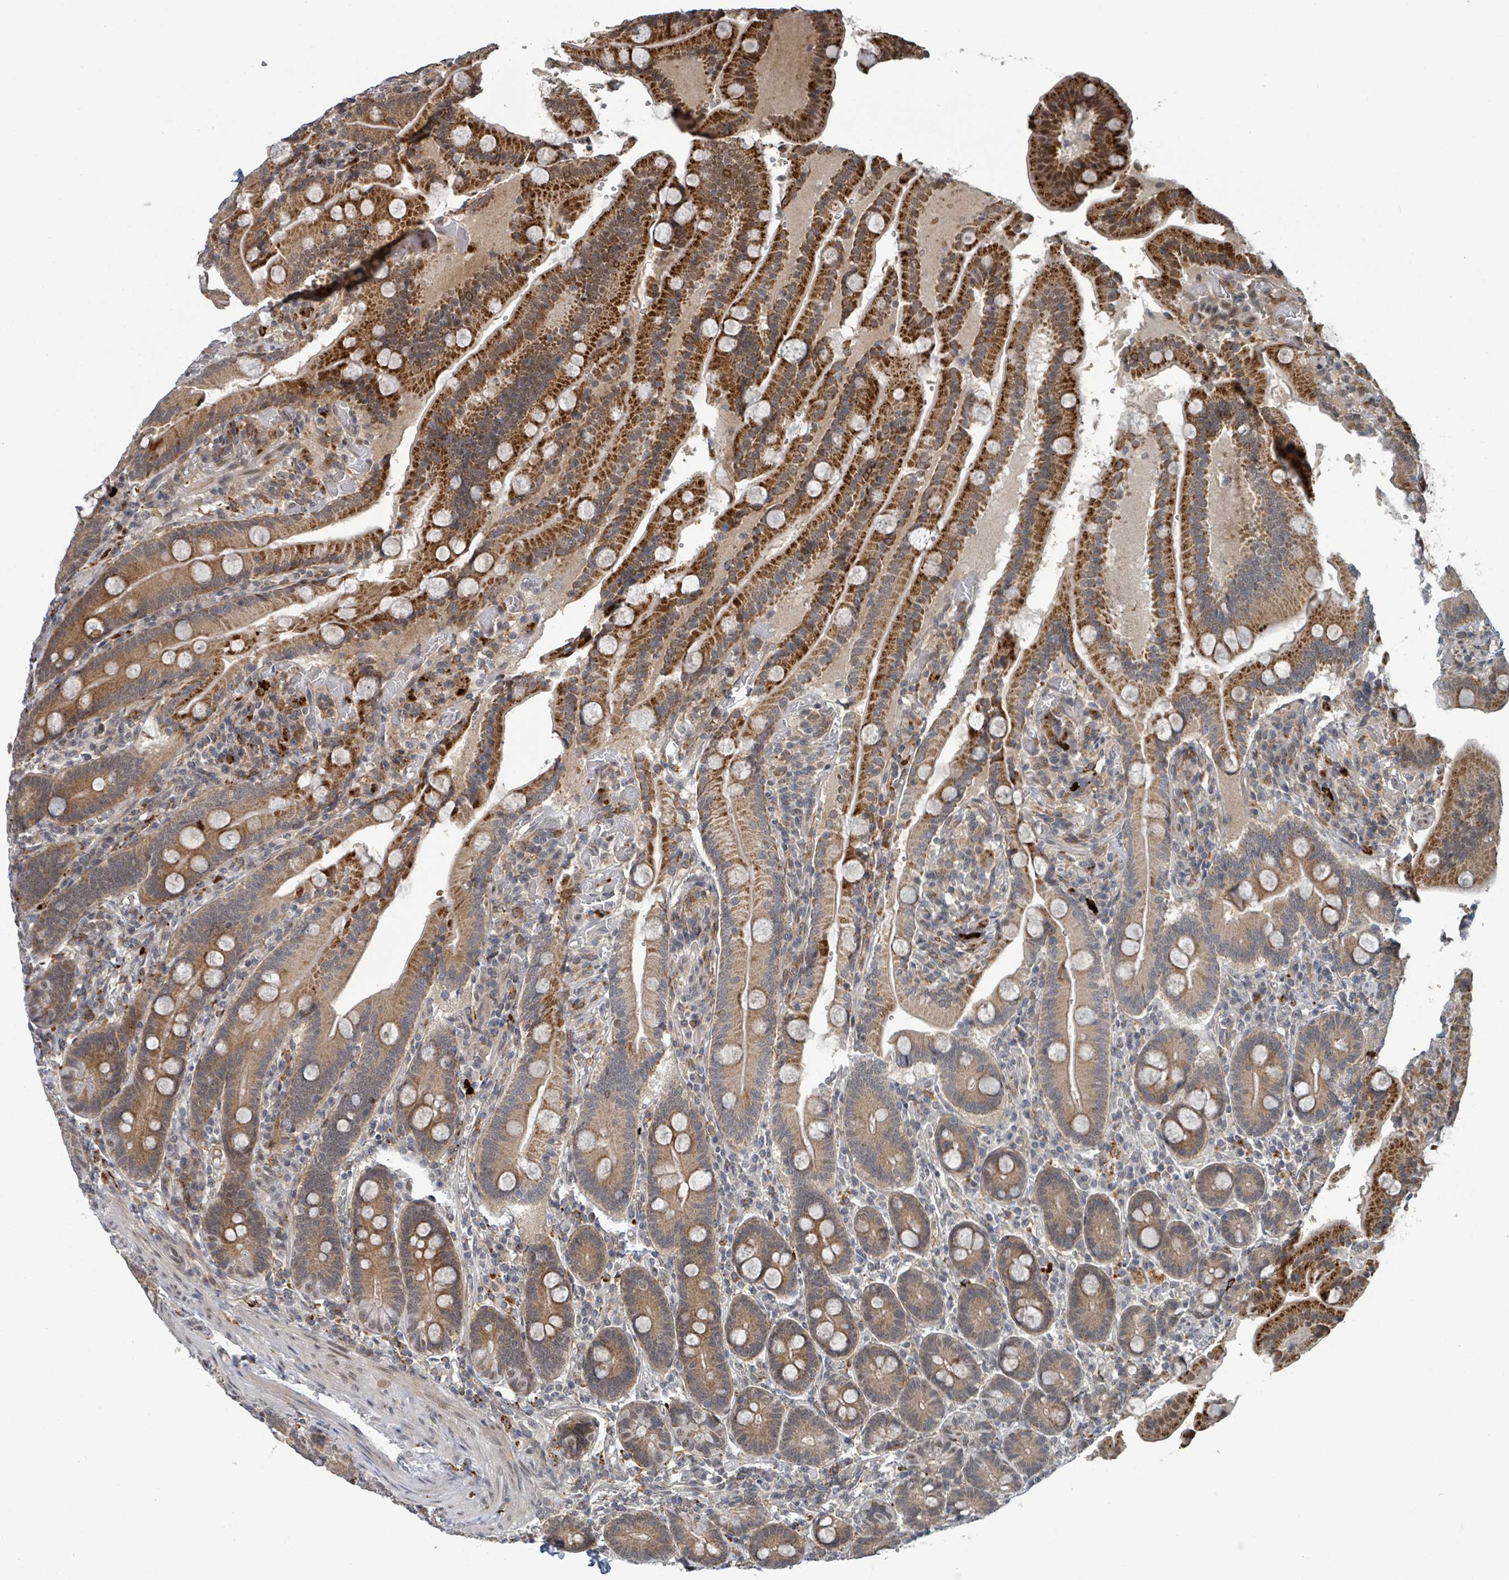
{"staining": {"intensity": "strong", "quantity": ">75%", "location": "cytoplasmic/membranous,nuclear"}, "tissue": "duodenum", "cell_type": "Glandular cells", "image_type": "normal", "snomed": [{"axis": "morphology", "description": "Normal tissue, NOS"}, {"axis": "topography", "description": "Duodenum"}], "caption": "Human duodenum stained with a brown dye demonstrates strong cytoplasmic/membranous,nuclear positive positivity in approximately >75% of glandular cells.", "gene": "GTF3C1", "patient": {"sex": "female", "age": 62}}